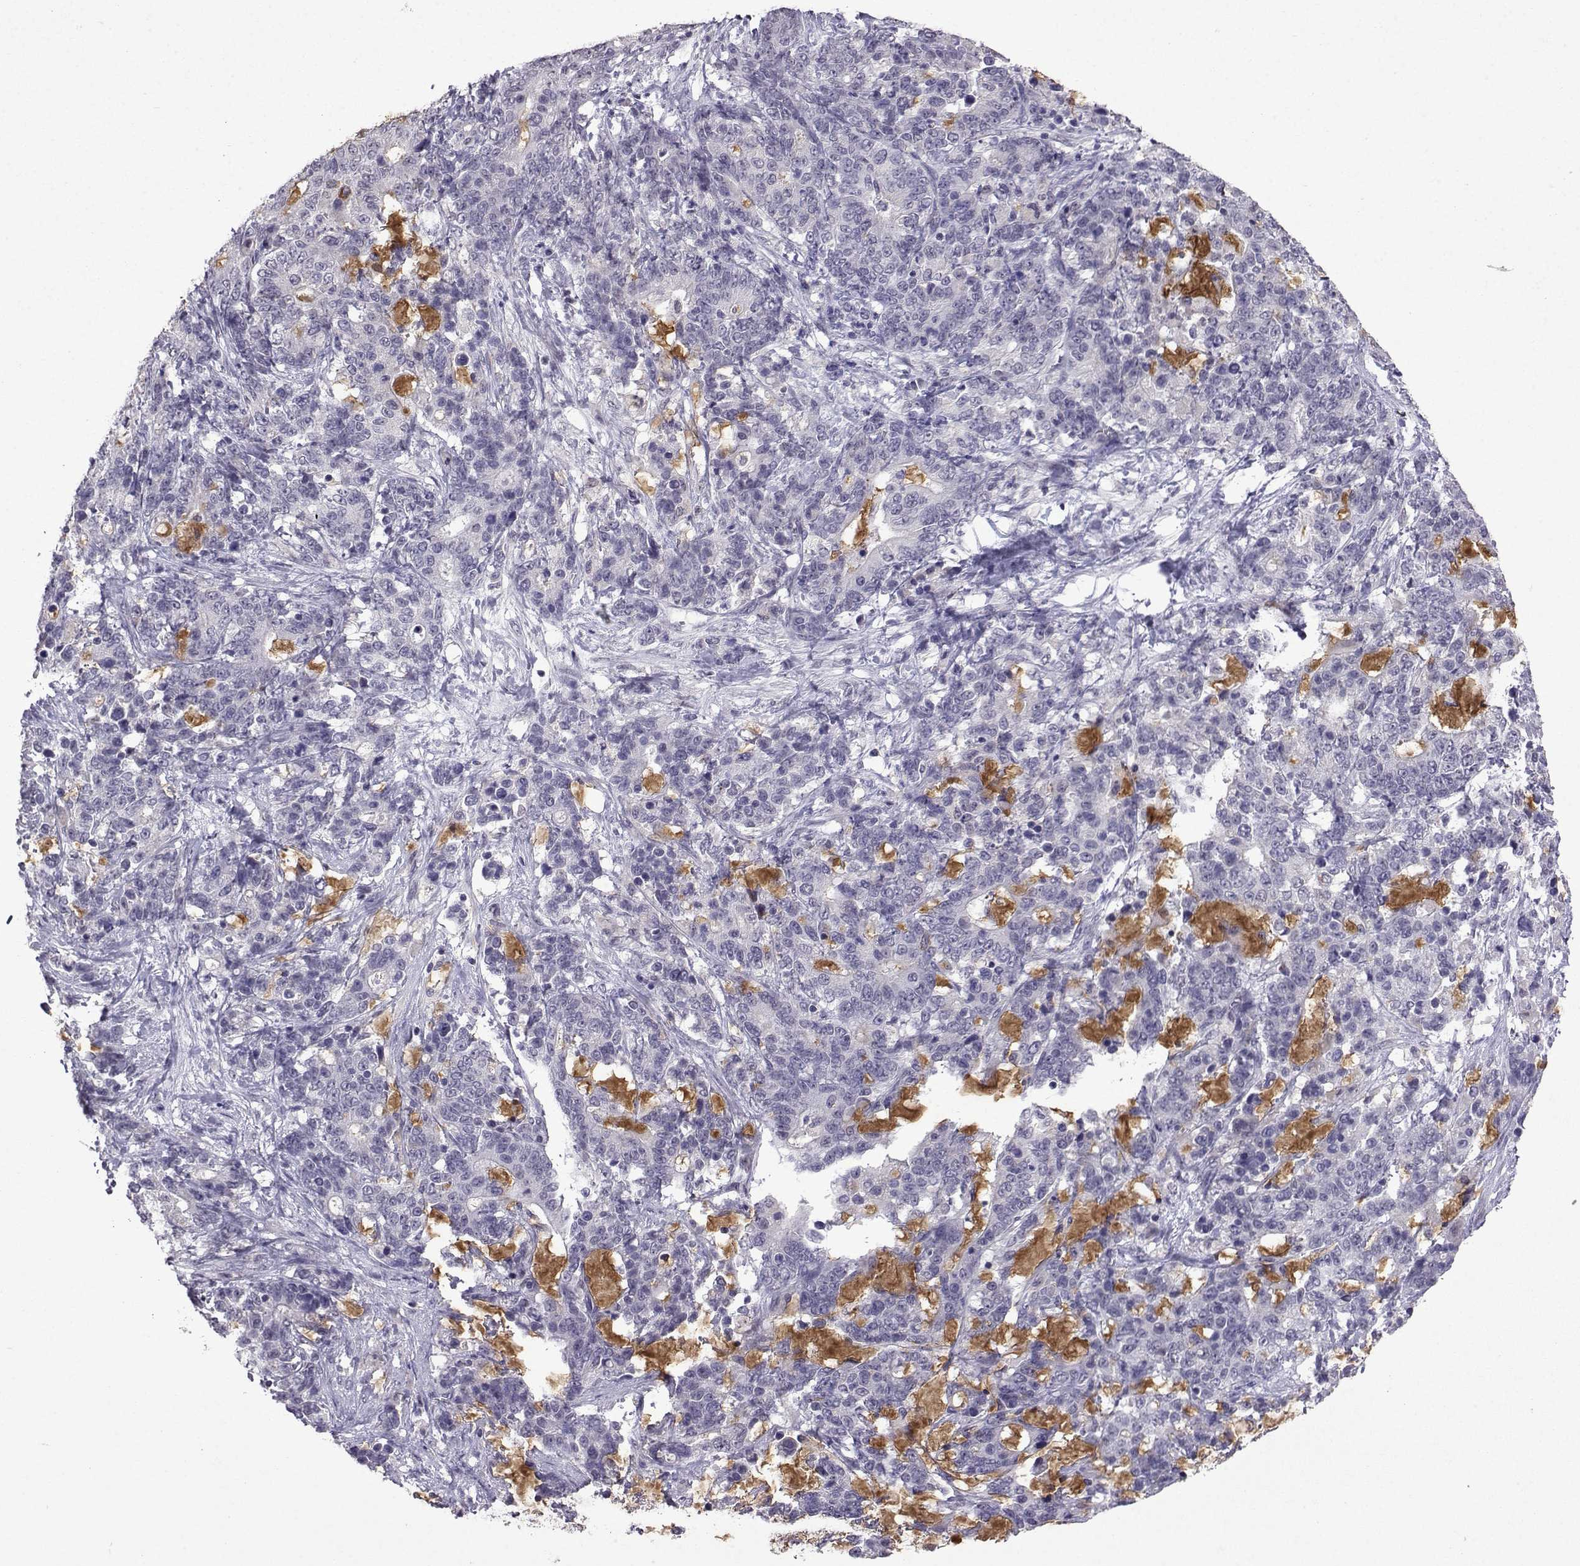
{"staining": {"intensity": "negative", "quantity": "none", "location": "none"}, "tissue": "stomach cancer", "cell_type": "Tumor cells", "image_type": "cancer", "snomed": [{"axis": "morphology", "description": "Normal tissue, NOS"}, {"axis": "morphology", "description": "Adenocarcinoma, NOS"}, {"axis": "topography", "description": "Stomach"}], "caption": "Immunohistochemical staining of human stomach cancer reveals no significant expression in tumor cells.", "gene": "CCL28", "patient": {"sex": "female", "age": 64}}